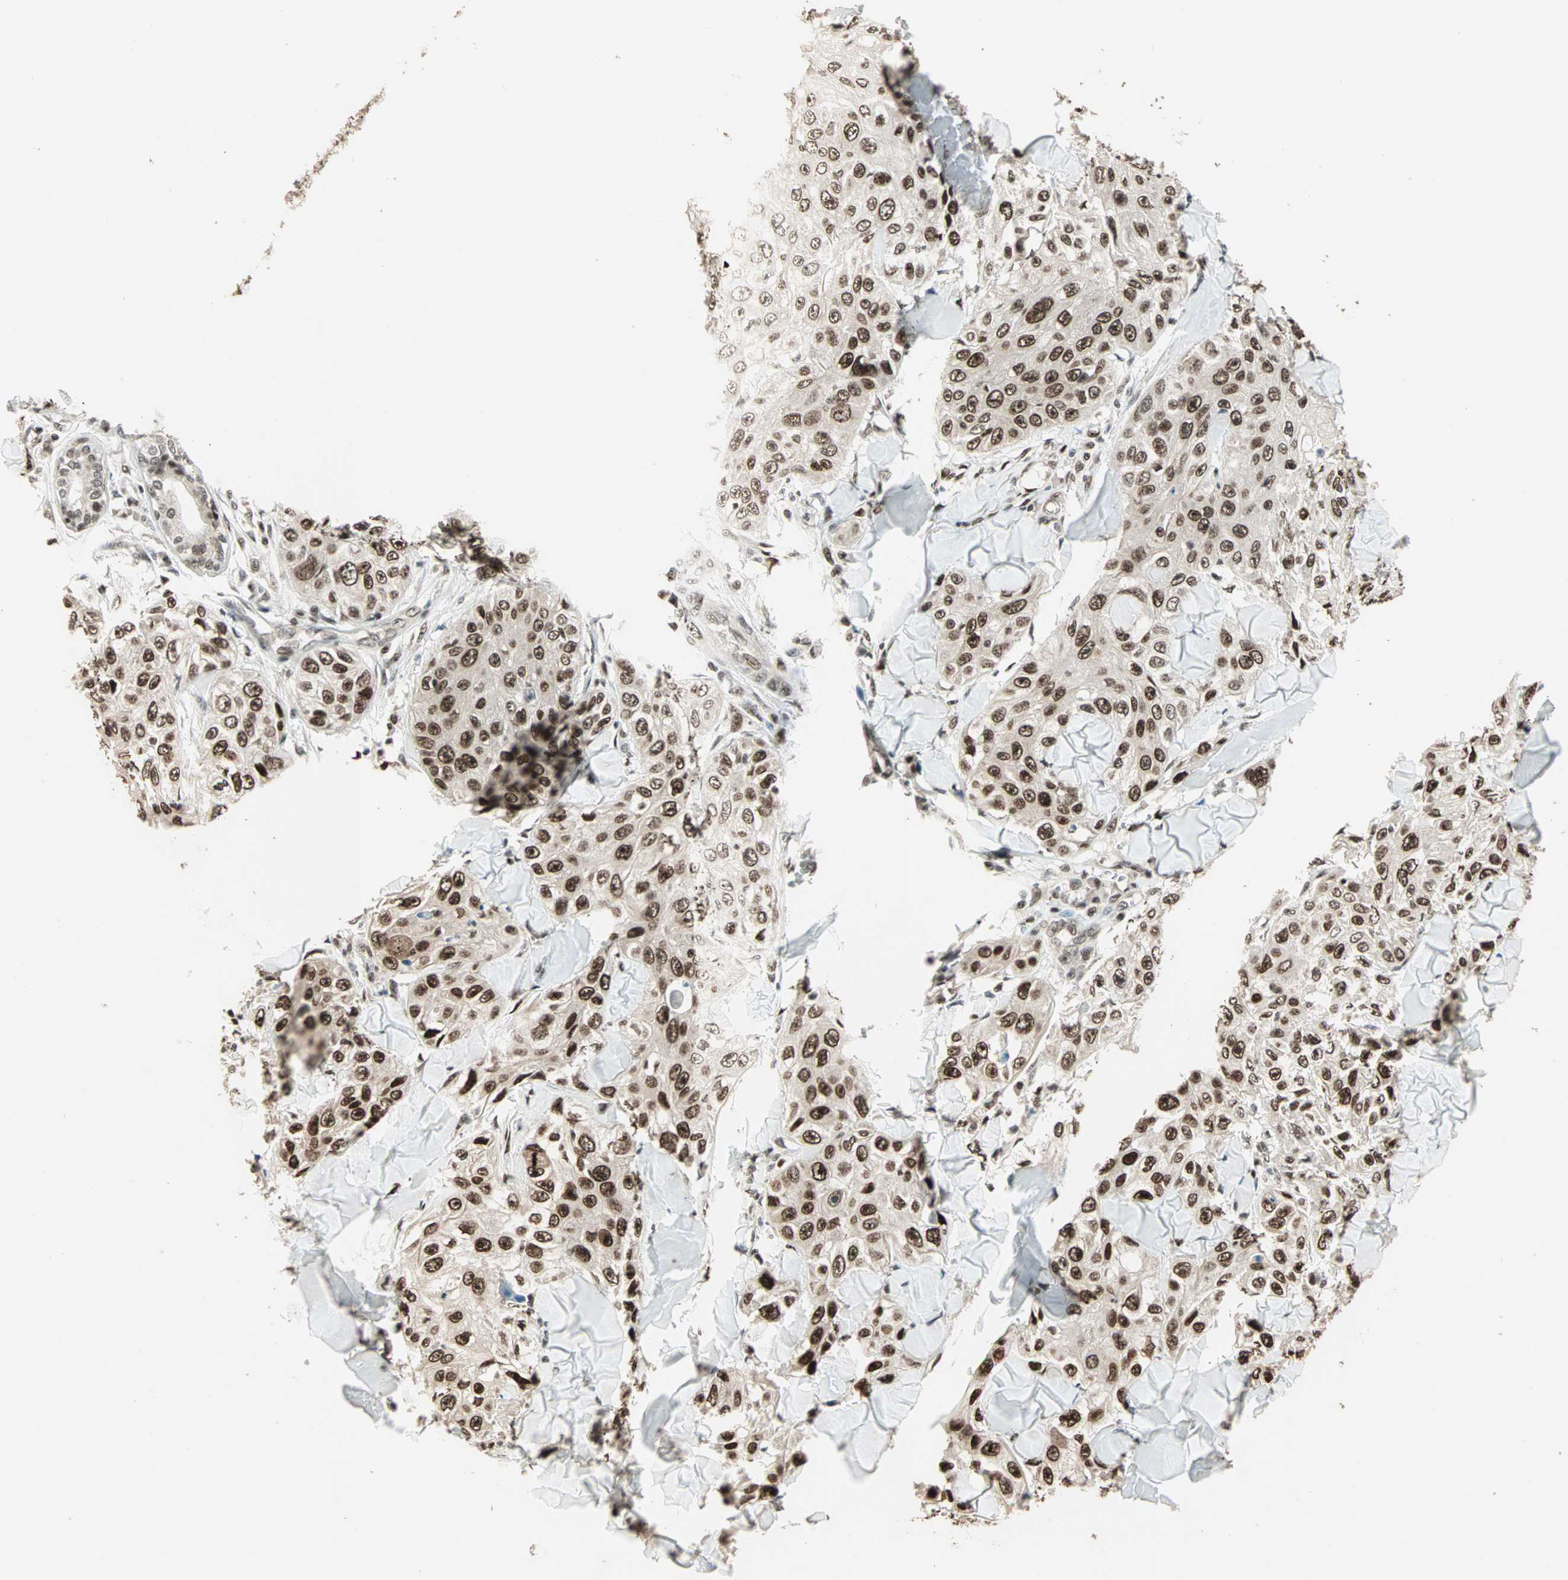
{"staining": {"intensity": "strong", "quantity": ">75%", "location": "nuclear"}, "tissue": "skin cancer", "cell_type": "Tumor cells", "image_type": "cancer", "snomed": [{"axis": "morphology", "description": "Squamous cell carcinoma, NOS"}, {"axis": "topography", "description": "Skin"}], "caption": "Squamous cell carcinoma (skin) stained for a protein (brown) demonstrates strong nuclear positive expression in approximately >75% of tumor cells.", "gene": "MDC1", "patient": {"sex": "male", "age": 86}}